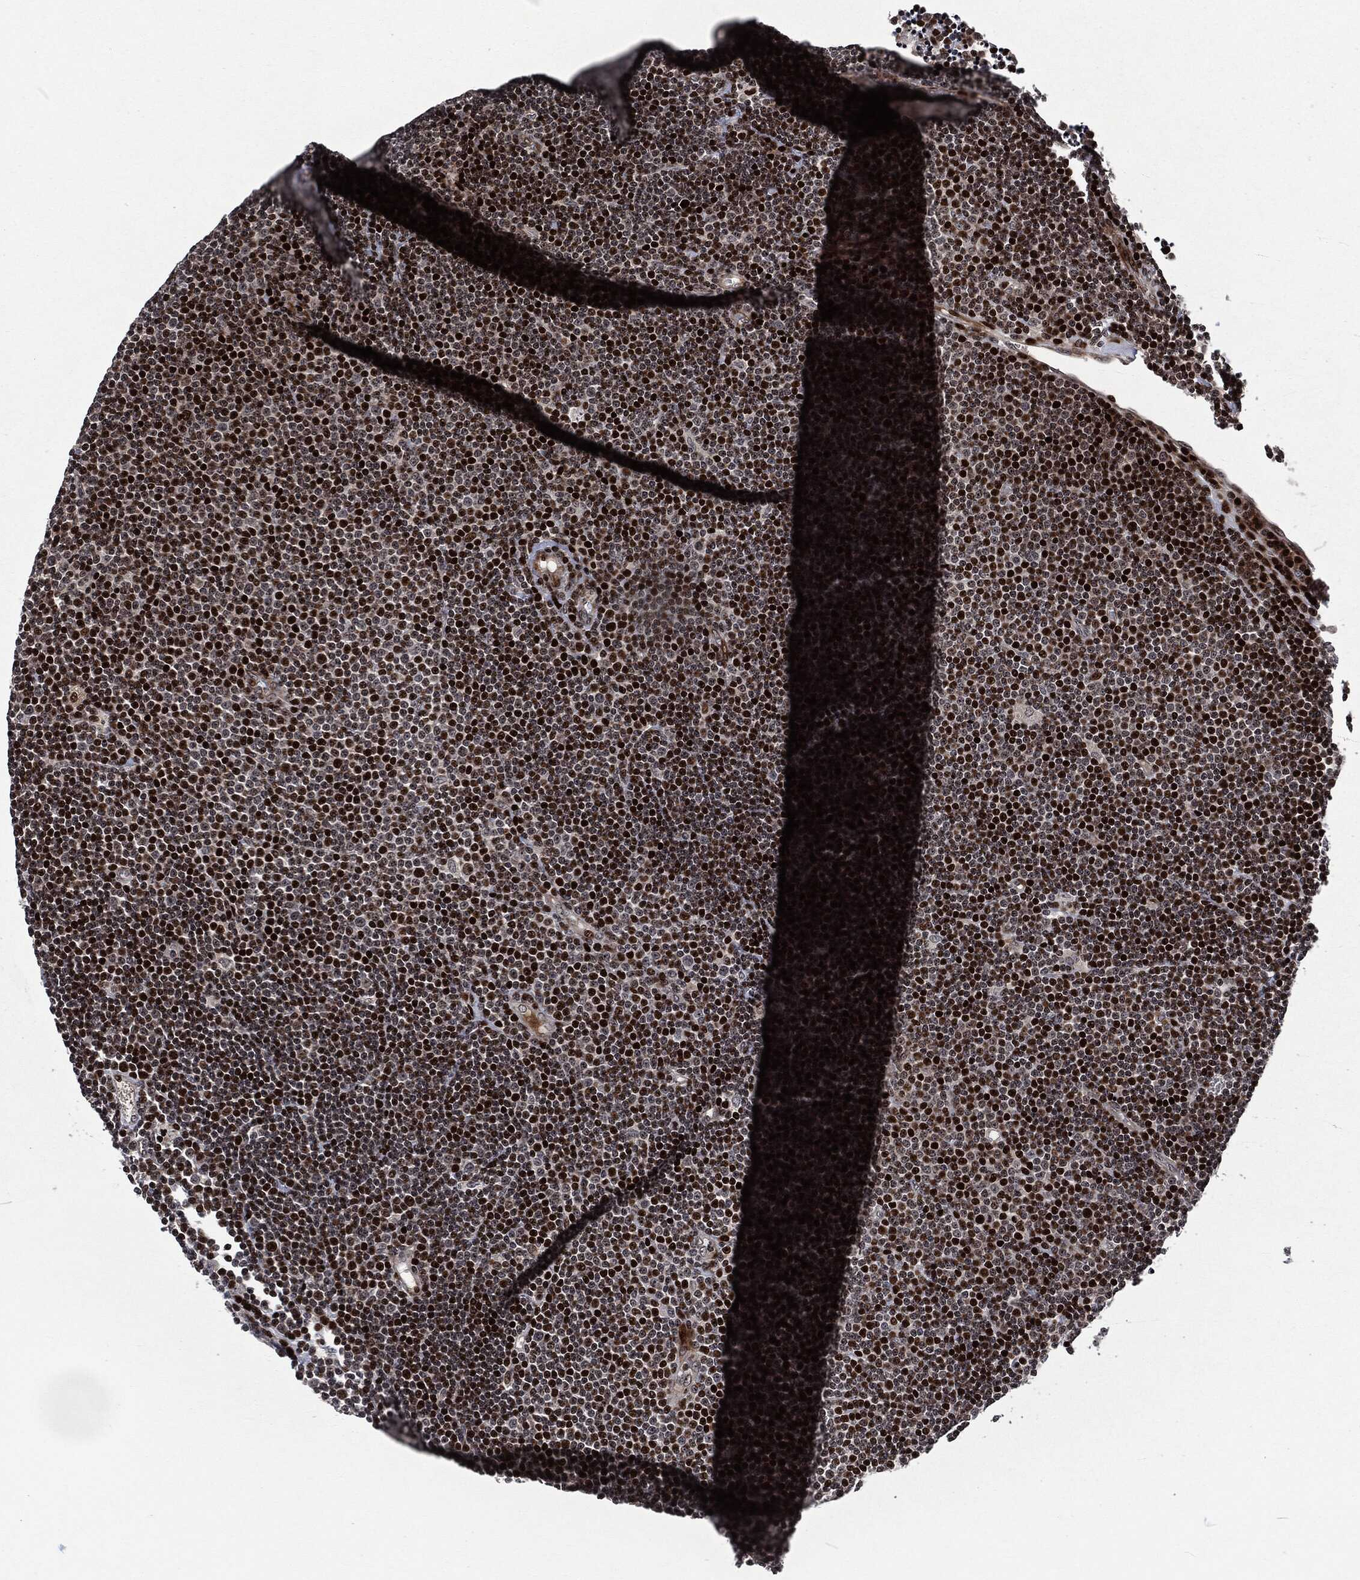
{"staining": {"intensity": "strong", "quantity": "25%-75%", "location": "nuclear"}, "tissue": "lymphoma", "cell_type": "Tumor cells", "image_type": "cancer", "snomed": [{"axis": "morphology", "description": "Malignant lymphoma, non-Hodgkin's type, Low grade"}, {"axis": "topography", "description": "Brain"}], "caption": "Human lymphoma stained for a protein (brown) exhibits strong nuclear positive staining in approximately 25%-75% of tumor cells.", "gene": "EGFR", "patient": {"sex": "female", "age": 66}}